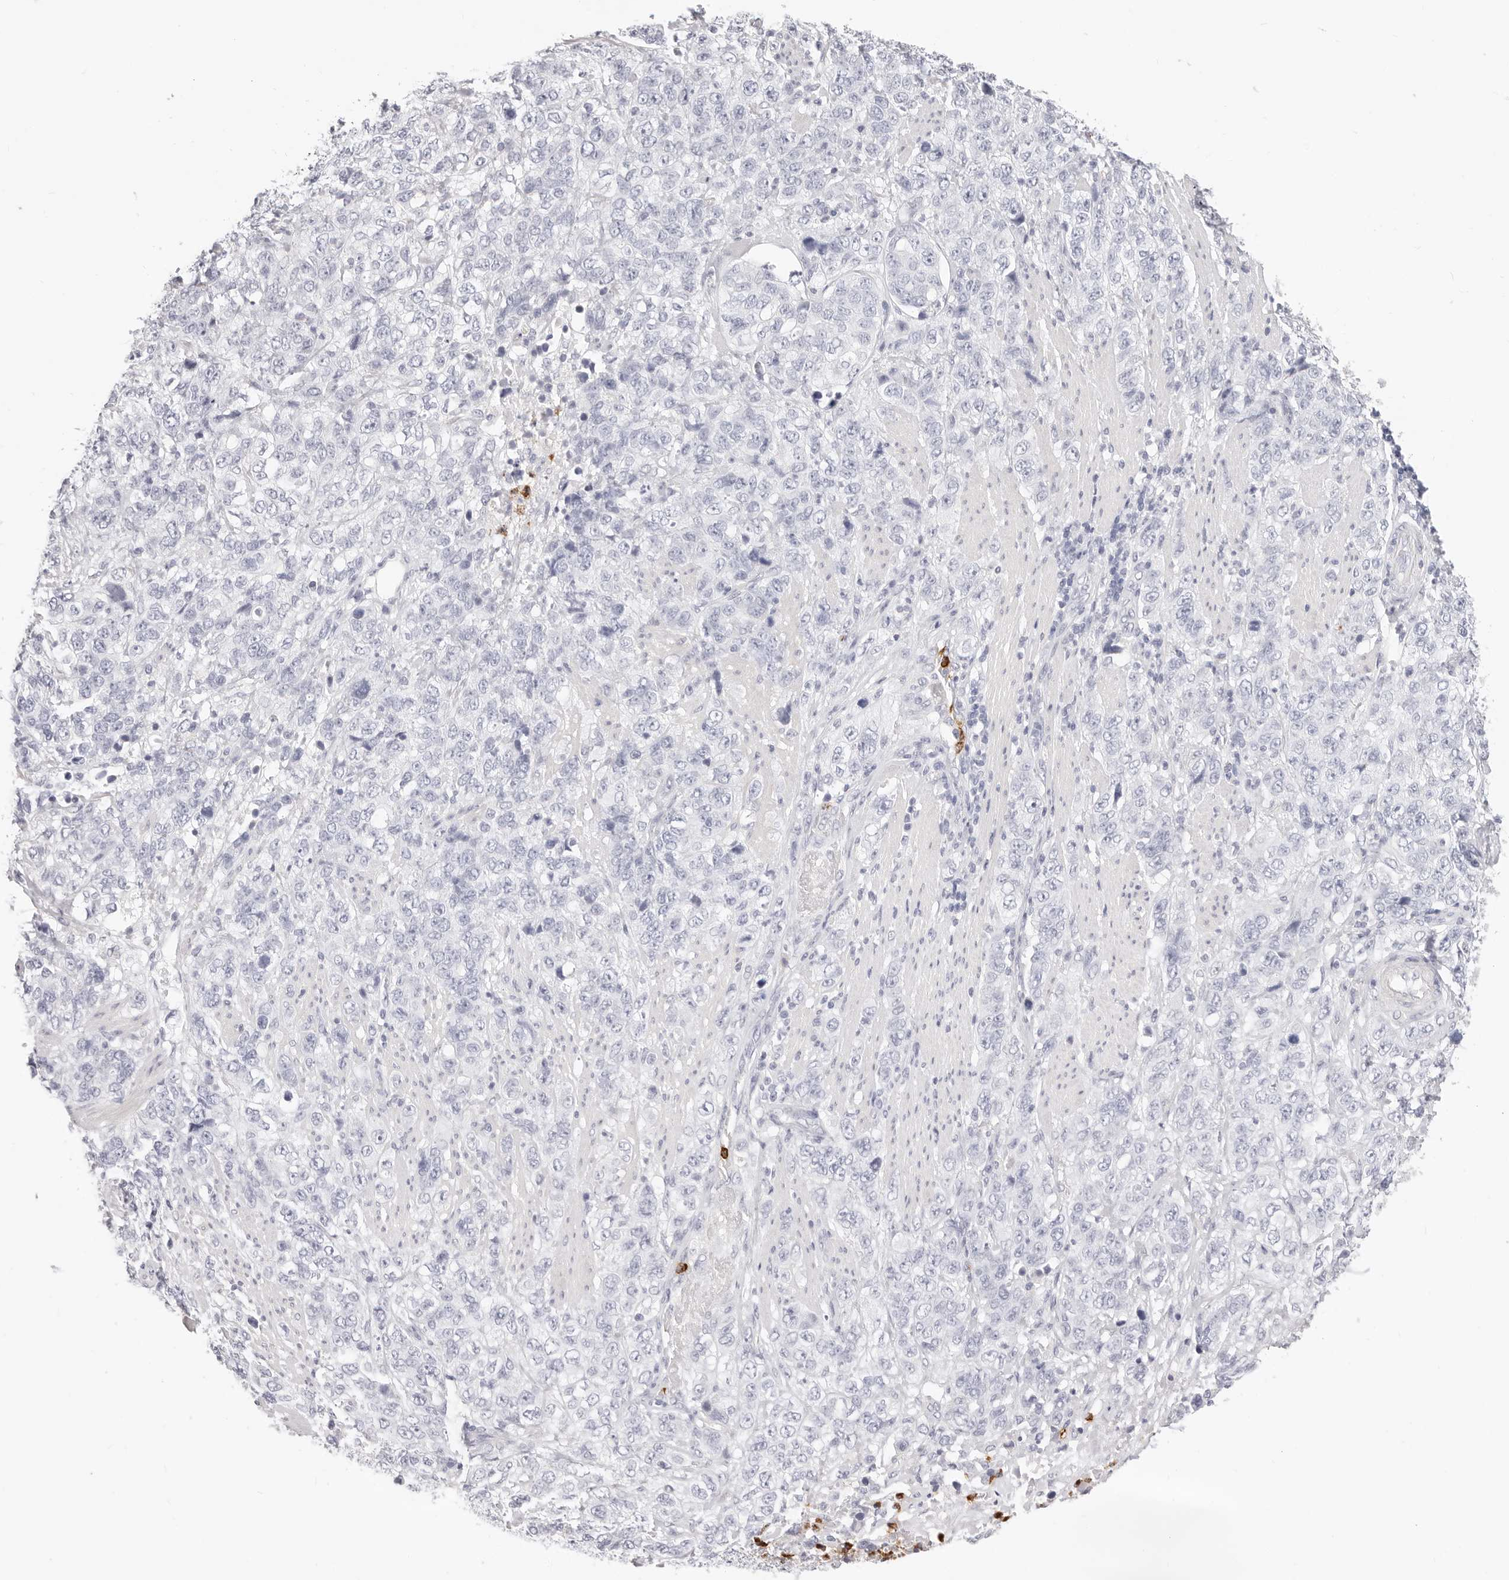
{"staining": {"intensity": "negative", "quantity": "none", "location": "none"}, "tissue": "stomach cancer", "cell_type": "Tumor cells", "image_type": "cancer", "snomed": [{"axis": "morphology", "description": "Adenocarcinoma, NOS"}, {"axis": "topography", "description": "Stomach"}], "caption": "Micrograph shows no protein expression in tumor cells of stomach cancer tissue. (DAB immunohistochemistry (IHC), high magnification).", "gene": "CAMP", "patient": {"sex": "male", "age": 48}}